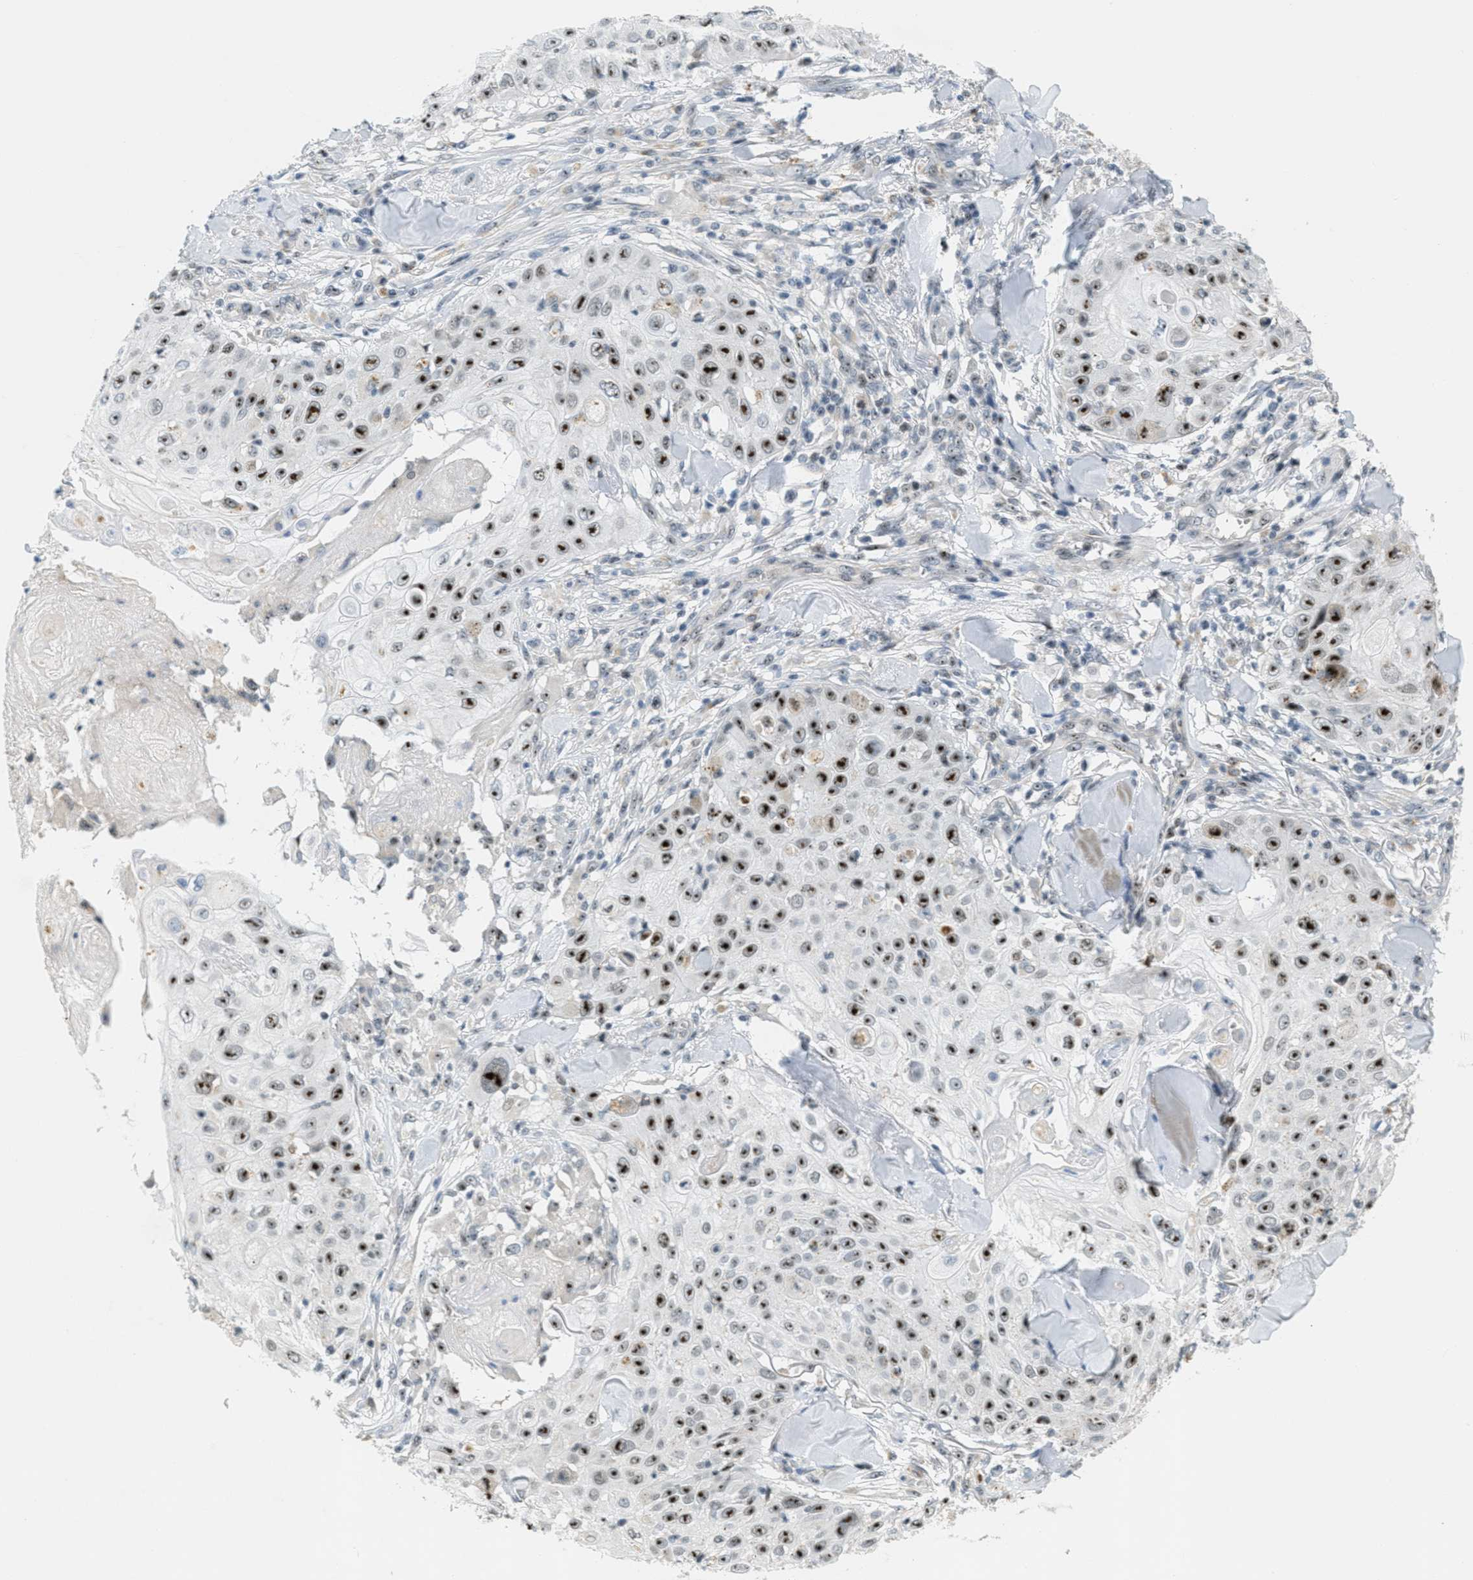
{"staining": {"intensity": "strong", "quantity": "25%-75%", "location": "nuclear"}, "tissue": "skin cancer", "cell_type": "Tumor cells", "image_type": "cancer", "snomed": [{"axis": "morphology", "description": "Squamous cell carcinoma, NOS"}, {"axis": "topography", "description": "Skin"}], "caption": "Protein expression analysis of human squamous cell carcinoma (skin) reveals strong nuclear staining in about 25%-75% of tumor cells. (DAB IHC, brown staining for protein, blue staining for nuclei).", "gene": "DDX47", "patient": {"sex": "male", "age": 86}}